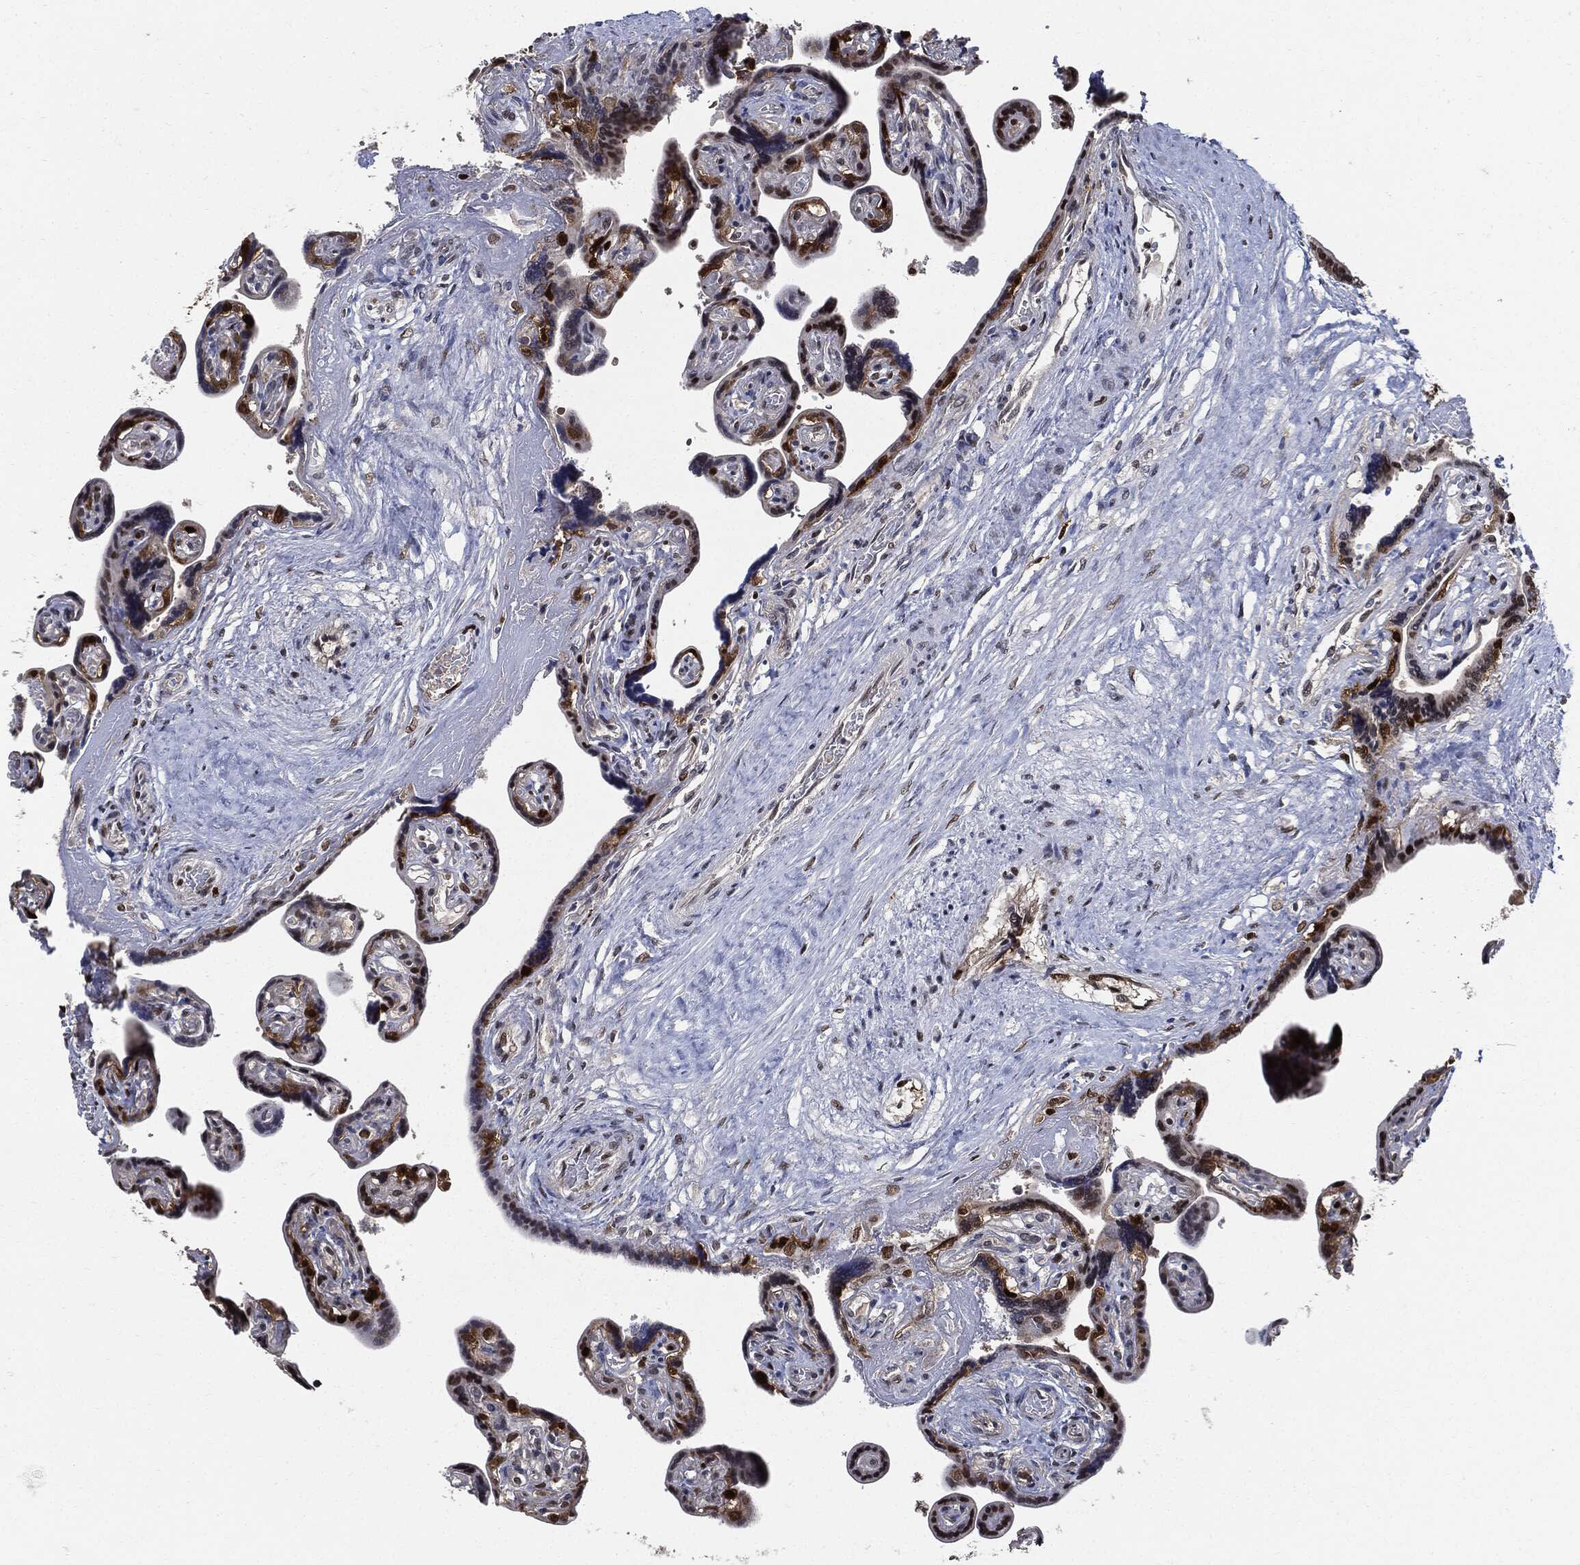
{"staining": {"intensity": "strong", "quantity": ">75%", "location": "nuclear"}, "tissue": "placenta", "cell_type": "Decidual cells", "image_type": "normal", "snomed": [{"axis": "morphology", "description": "Normal tissue, NOS"}, {"axis": "topography", "description": "Placenta"}], "caption": "About >75% of decidual cells in unremarkable placenta reveal strong nuclear protein positivity as visualized by brown immunohistochemical staining.", "gene": "PCNA", "patient": {"sex": "female", "age": 32}}